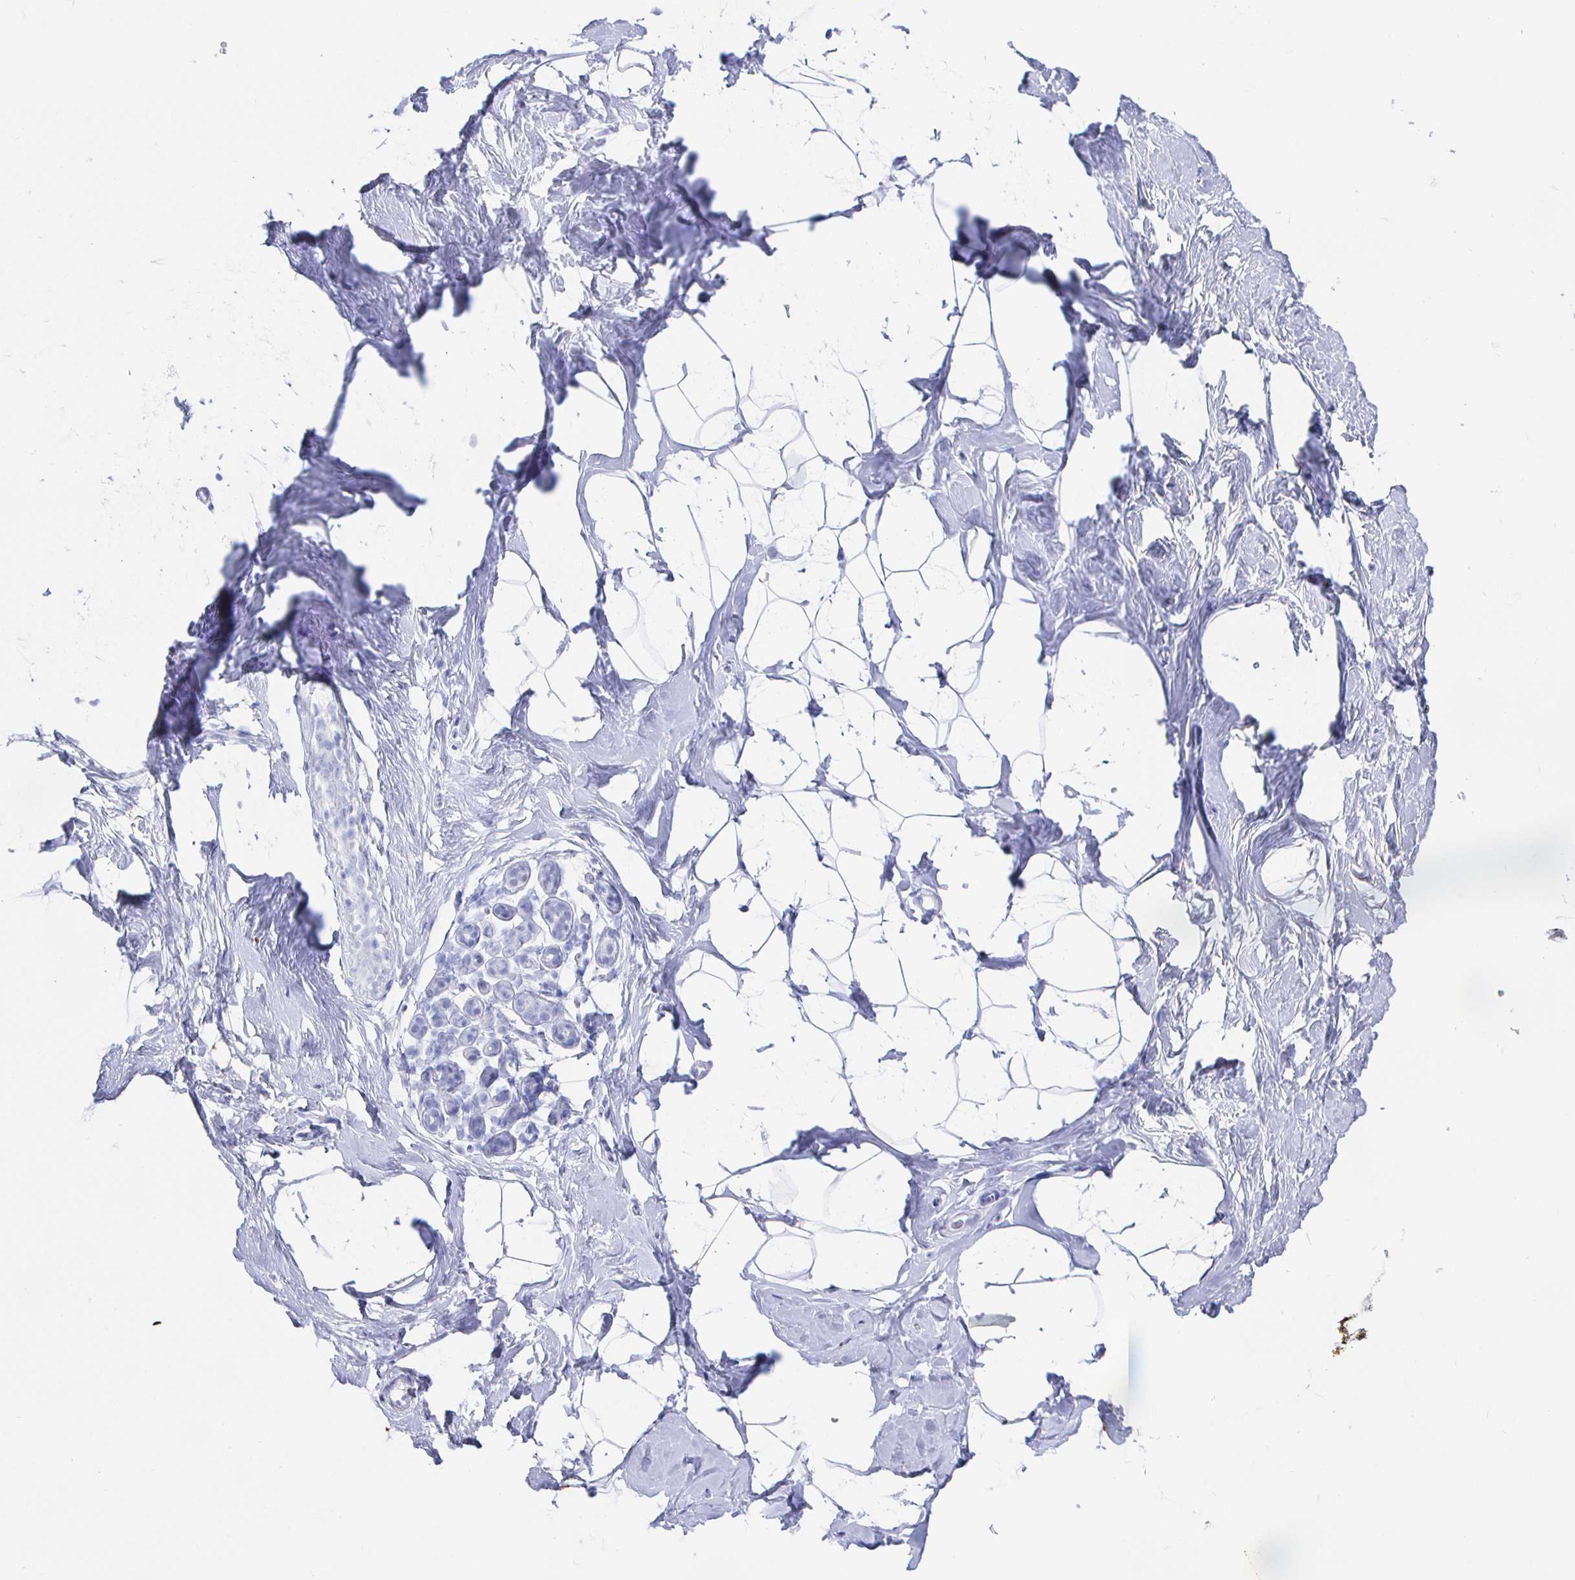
{"staining": {"intensity": "negative", "quantity": "none", "location": "none"}, "tissue": "breast", "cell_type": "Adipocytes", "image_type": "normal", "snomed": [{"axis": "morphology", "description": "Normal tissue, NOS"}, {"axis": "topography", "description": "Breast"}], "caption": "There is no significant positivity in adipocytes of breast. Nuclei are stained in blue.", "gene": "CLCA1", "patient": {"sex": "female", "age": 32}}